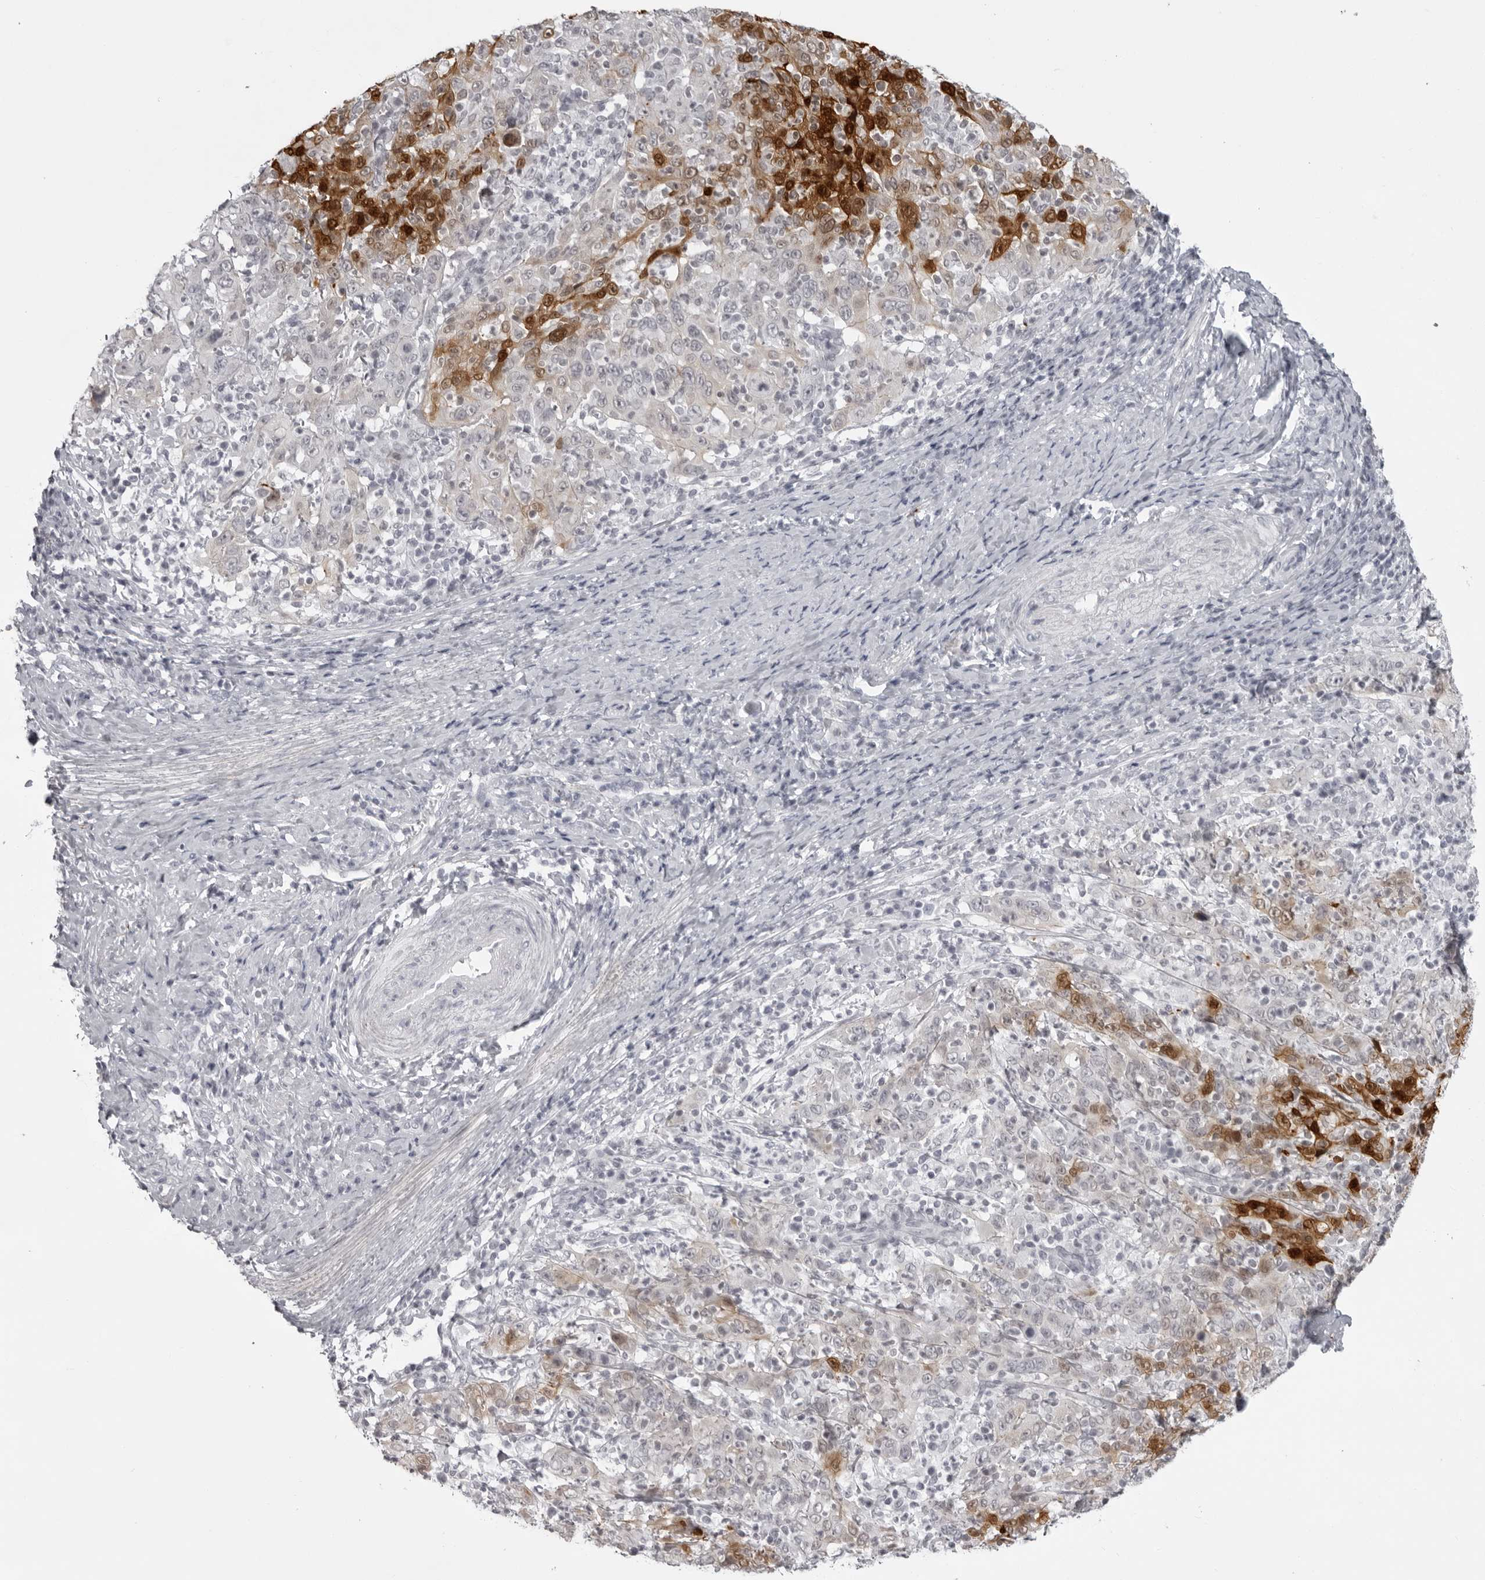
{"staining": {"intensity": "moderate", "quantity": "25%-75%", "location": "cytoplasmic/membranous,nuclear"}, "tissue": "cervical cancer", "cell_type": "Tumor cells", "image_type": "cancer", "snomed": [{"axis": "morphology", "description": "Squamous cell carcinoma, NOS"}, {"axis": "topography", "description": "Cervix"}], "caption": "Moderate cytoplasmic/membranous and nuclear expression for a protein is appreciated in about 25%-75% of tumor cells of cervical cancer (squamous cell carcinoma) using immunohistochemistry (IHC).", "gene": "NUDT18", "patient": {"sex": "female", "age": 46}}